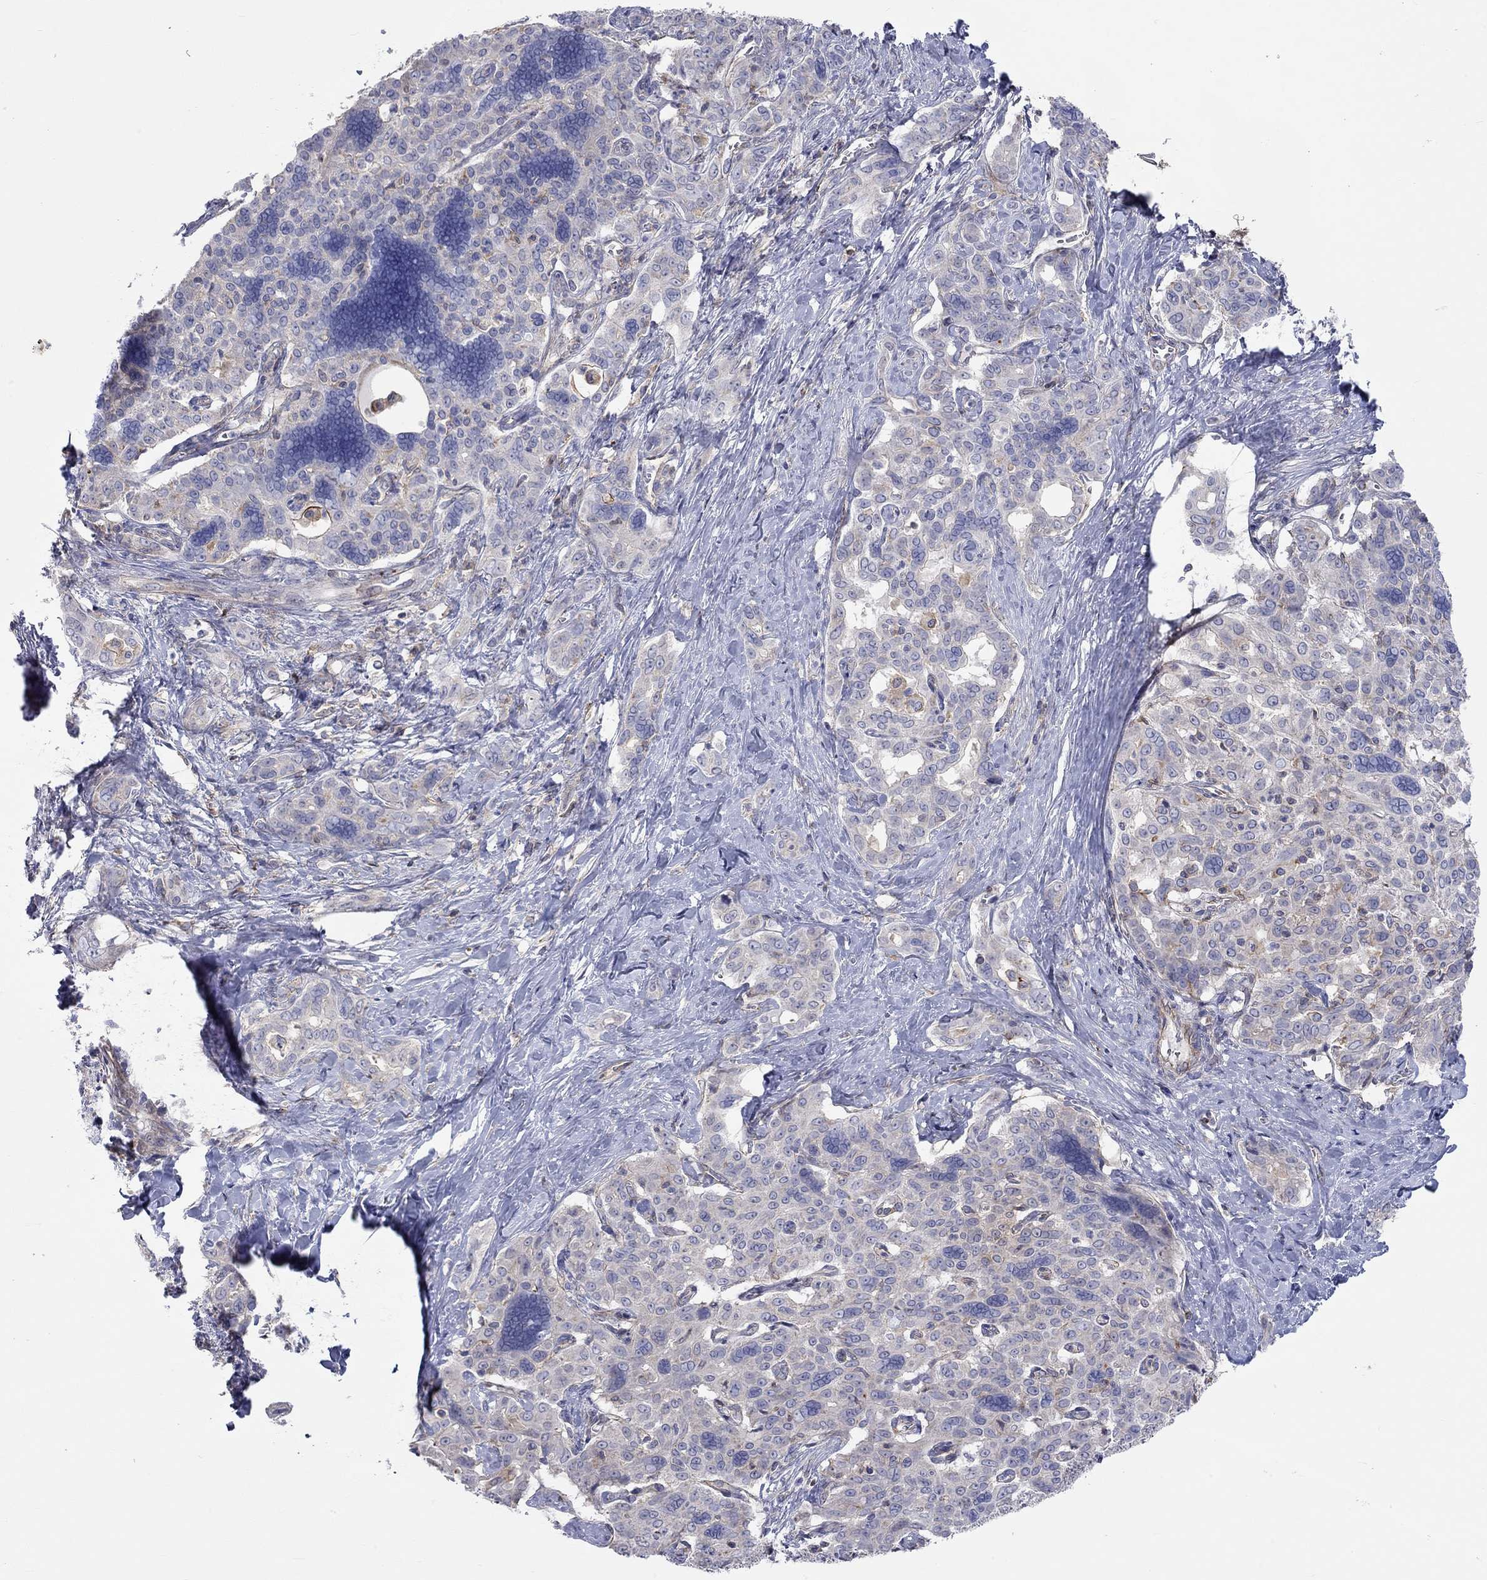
{"staining": {"intensity": "strong", "quantity": "<25%", "location": "cytoplasmic/membranous"}, "tissue": "liver cancer", "cell_type": "Tumor cells", "image_type": "cancer", "snomed": [{"axis": "morphology", "description": "Cholangiocarcinoma"}, {"axis": "topography", "description": "Liver"}], "caption": "Protein staining exhibits strong cytoplasmic/membranous expression in approximately <25% of tumor cells in liver cholangiocarcinoma. (DAB IHC, brown staining for protein, blue staining for nuclei).", "gene": "PCDHGA10", "patient": {"sex": "female", "age": 47}}